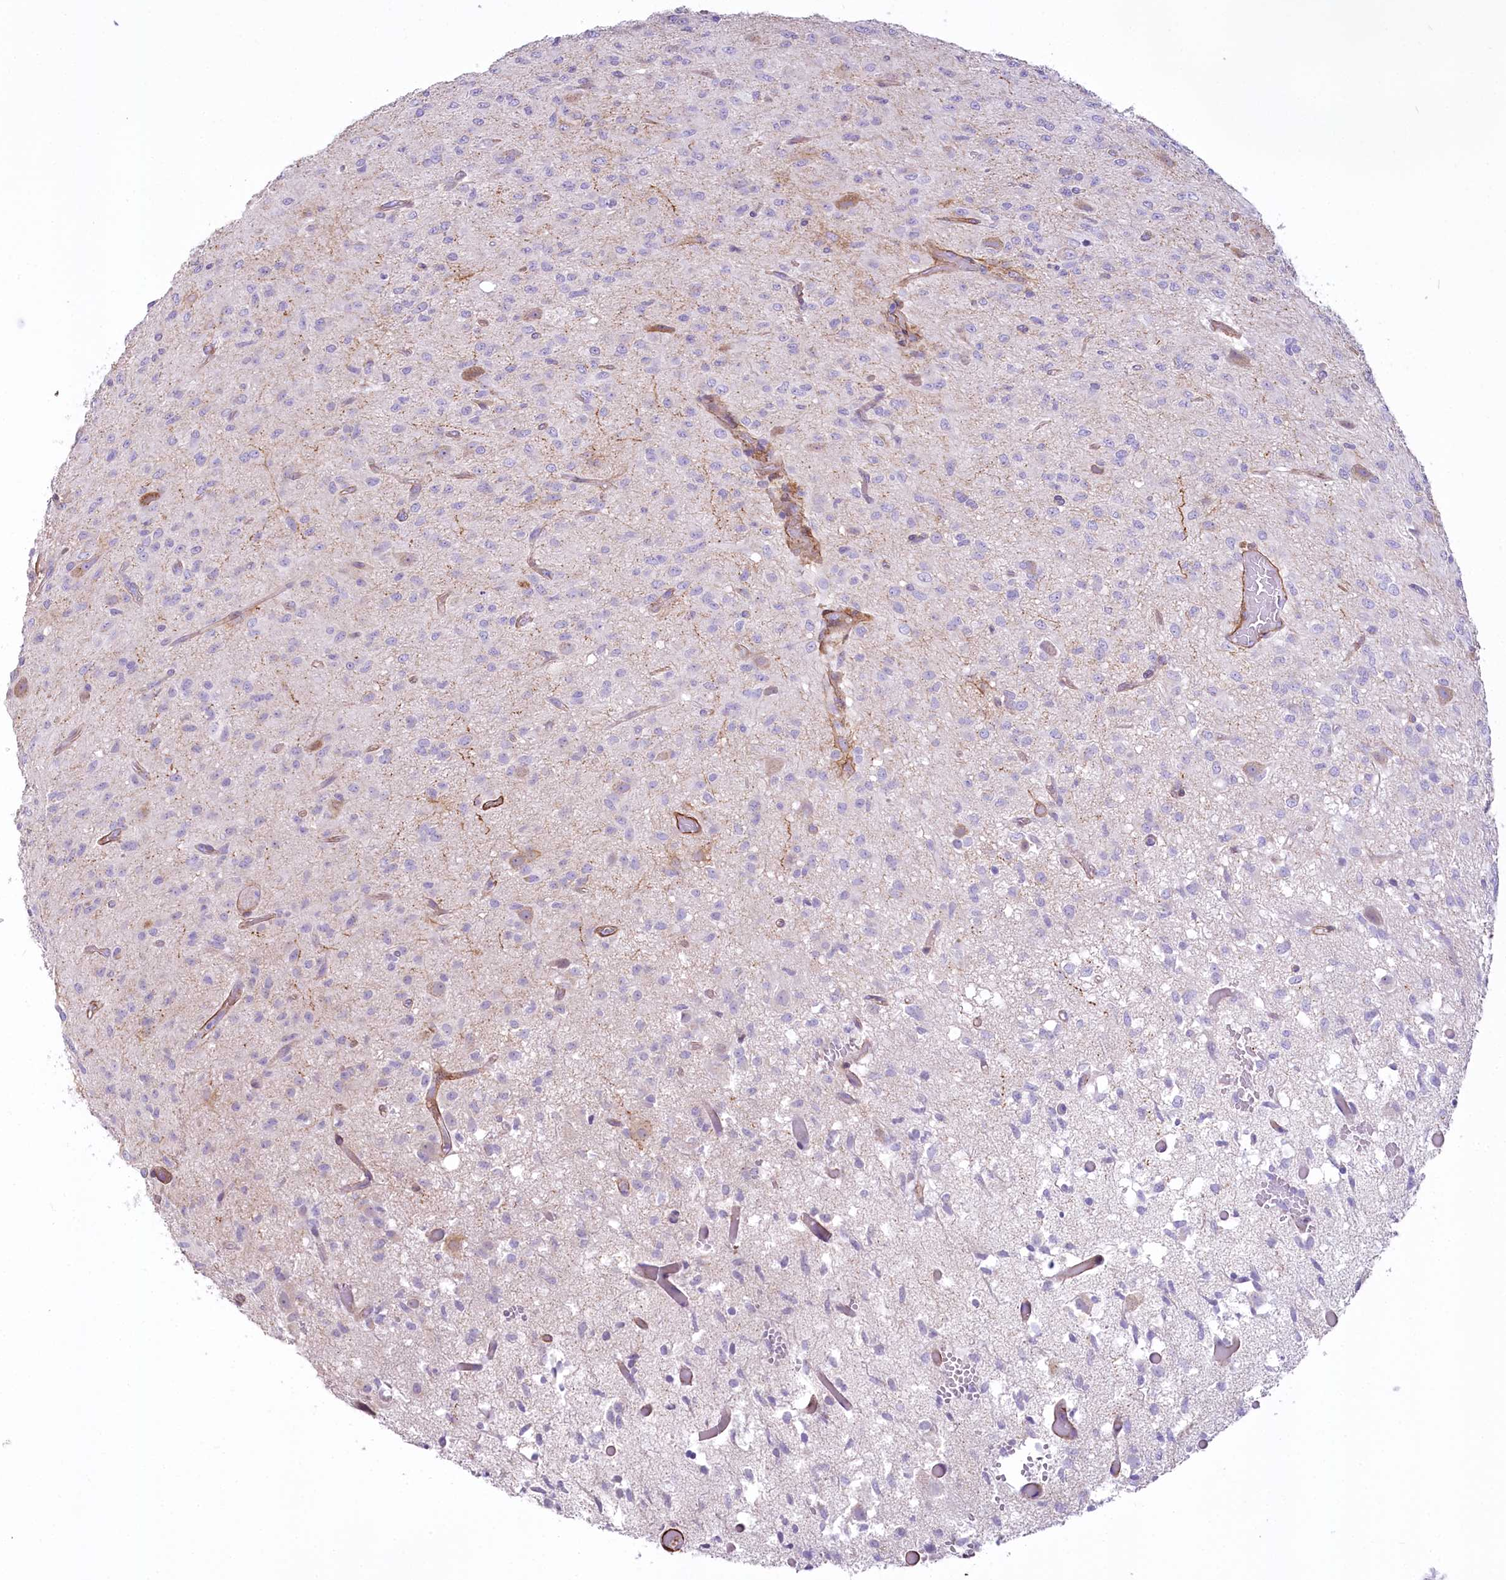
{"staining": {"intensity": "negative", "quantity": "none", "location": "none"}, "tissue": "glioma", "cell_type": "Tumor cells", "image_type": "cancer", "snomed": [{"axis": "morphology", "description": "Glioma, malignant, High grade"}, {"axis": "topography", "description": "Brain"}], "caption": "Protein analysis of malignant glioma (high-grade) reveals no significant positivity in tumor cells. (Stains: DAB (3,3'-diaminobenzidine) immunohistochemistry with hematoxylin counter stain, Microscopy: brightfield microscopy at high magnification).", "gene": "SYNPO2", "patient": {"sex": "female", "age": 59}}